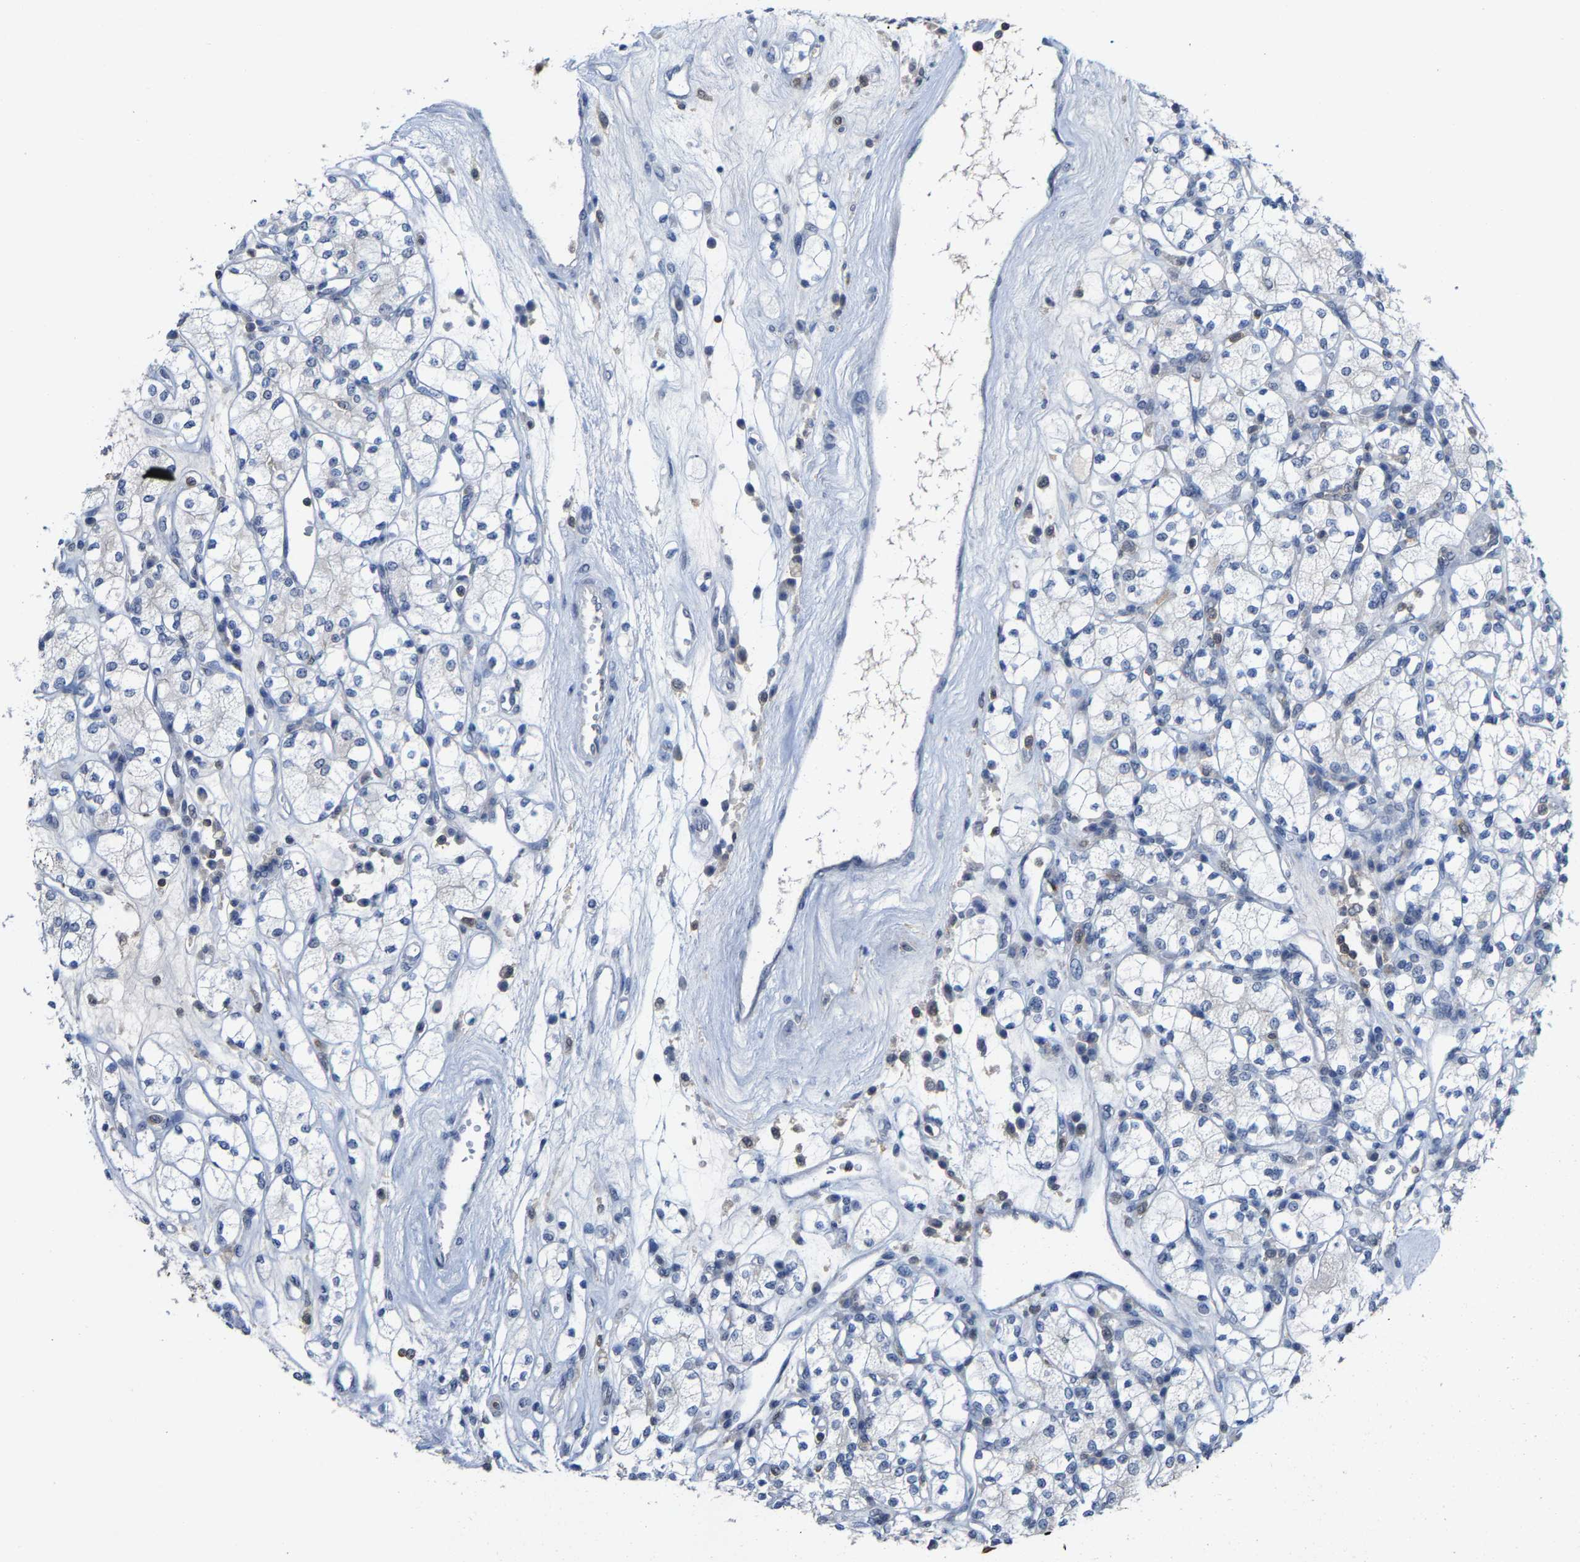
{"staining": {"intensity": "negative", "quantity": "none", "location": "none"}, "tissue": "renal cancer", "cell_type": "Tumor cells", "image_type": "cancer", "snomed": [{"axis": "morphology", "description": "Adenocarcinoma, NOS"}, {"axis": "topography", "description": "Kidney"}], "caption": "This image is of renal cancer stained with IHC to label a protein in brown with the nuclei are counter-stained blue. There is no positivity in tumor cells.", "gene": "FGD3", "patient": {"sex": "male", "age": 77}}